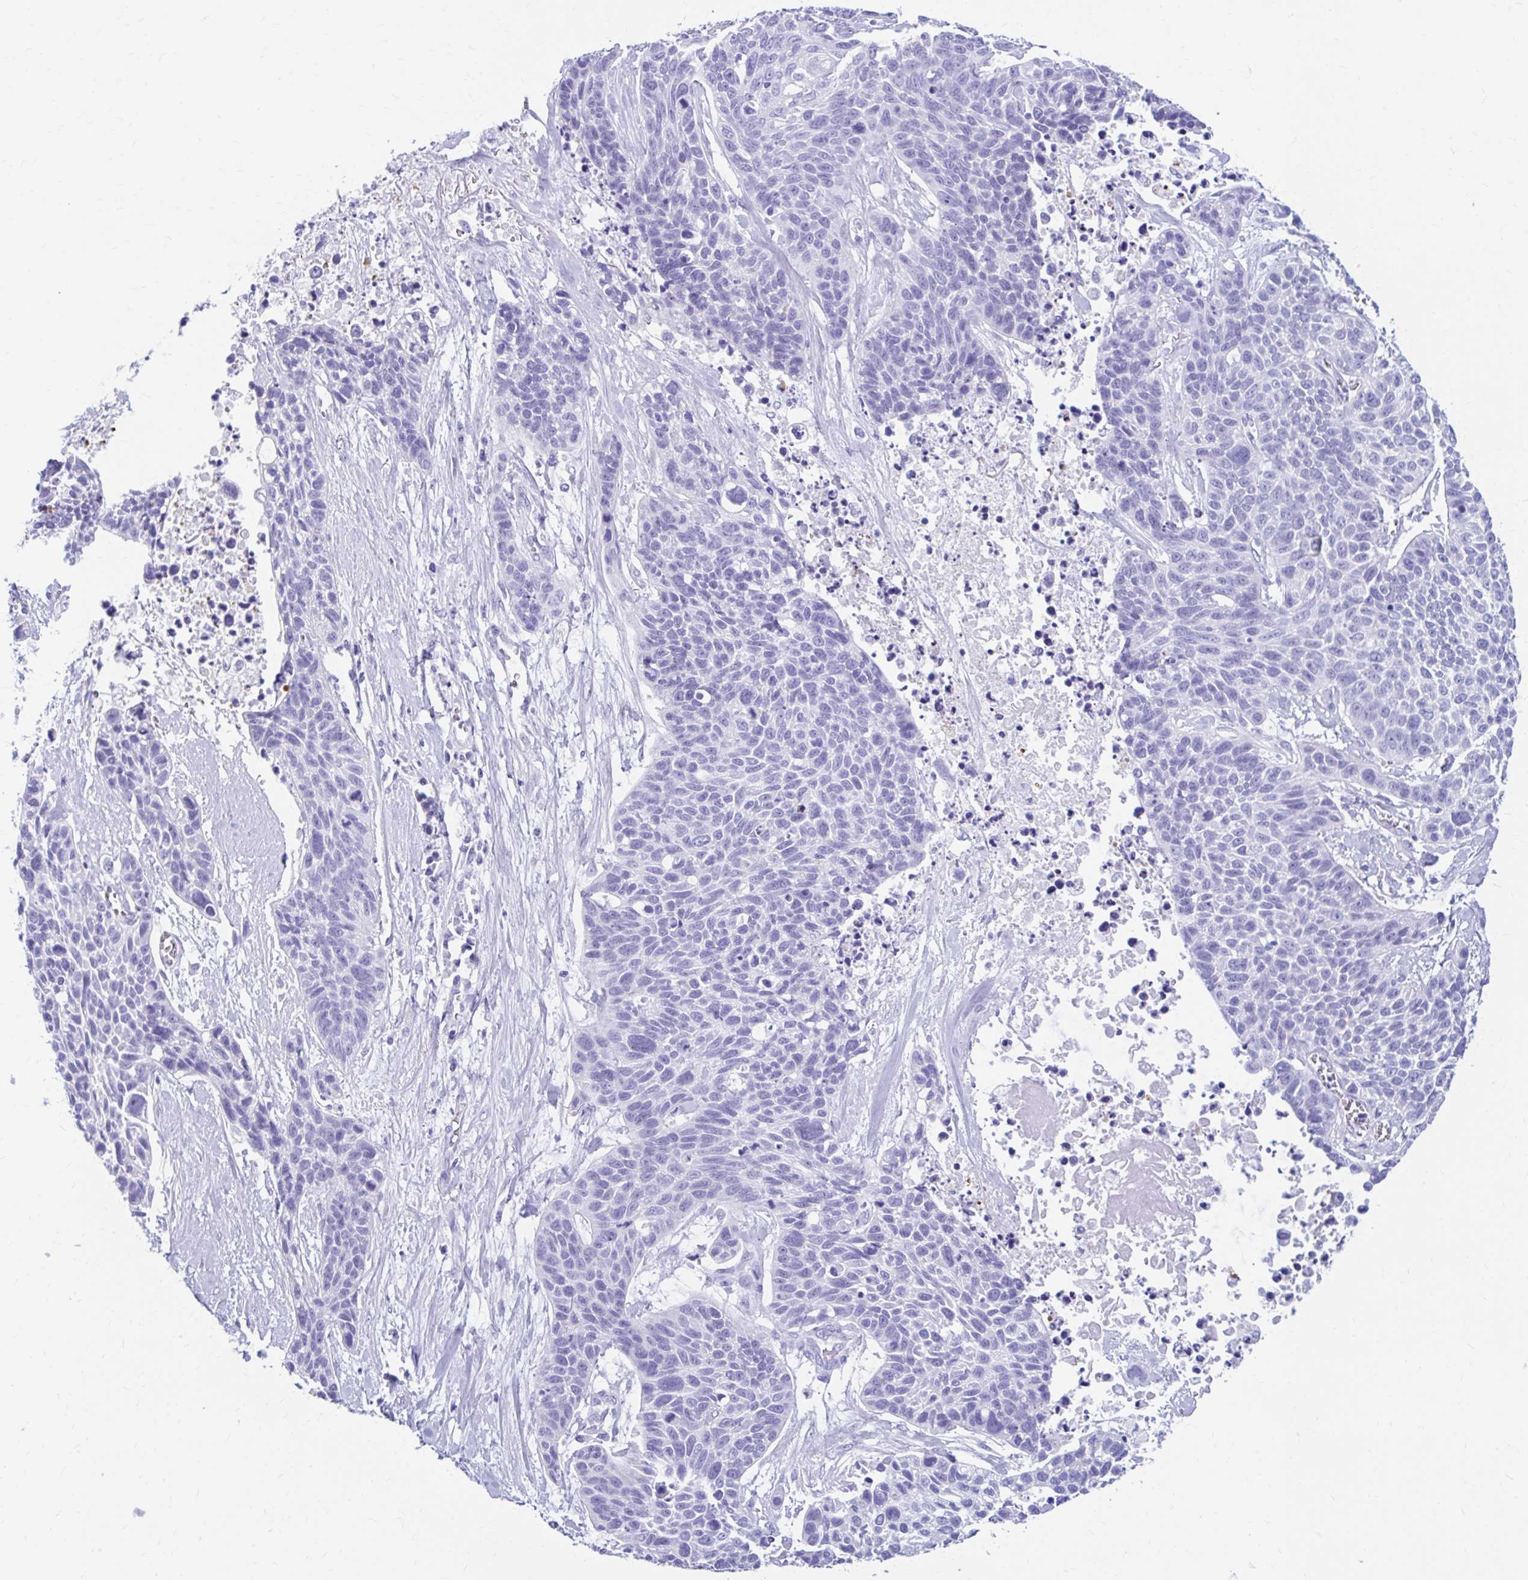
{"staining": {"intensity": "negative", "quantity": "none", "location": "none"}, "tissue": "lung cancer", "cell_type": "Tumor cells", "image_type": "cancer", "snomed": [{"axis": "morphology", "description": "Squamous cell carcinoma, NOS"}, {"axis": "topography", "description": "Lung"}], "caption": "A photomicrograph of human lung cancer is negative for staining in tumor cells.", "gene": "NSG2", "patient": {"sex": "male", "age": 62}}